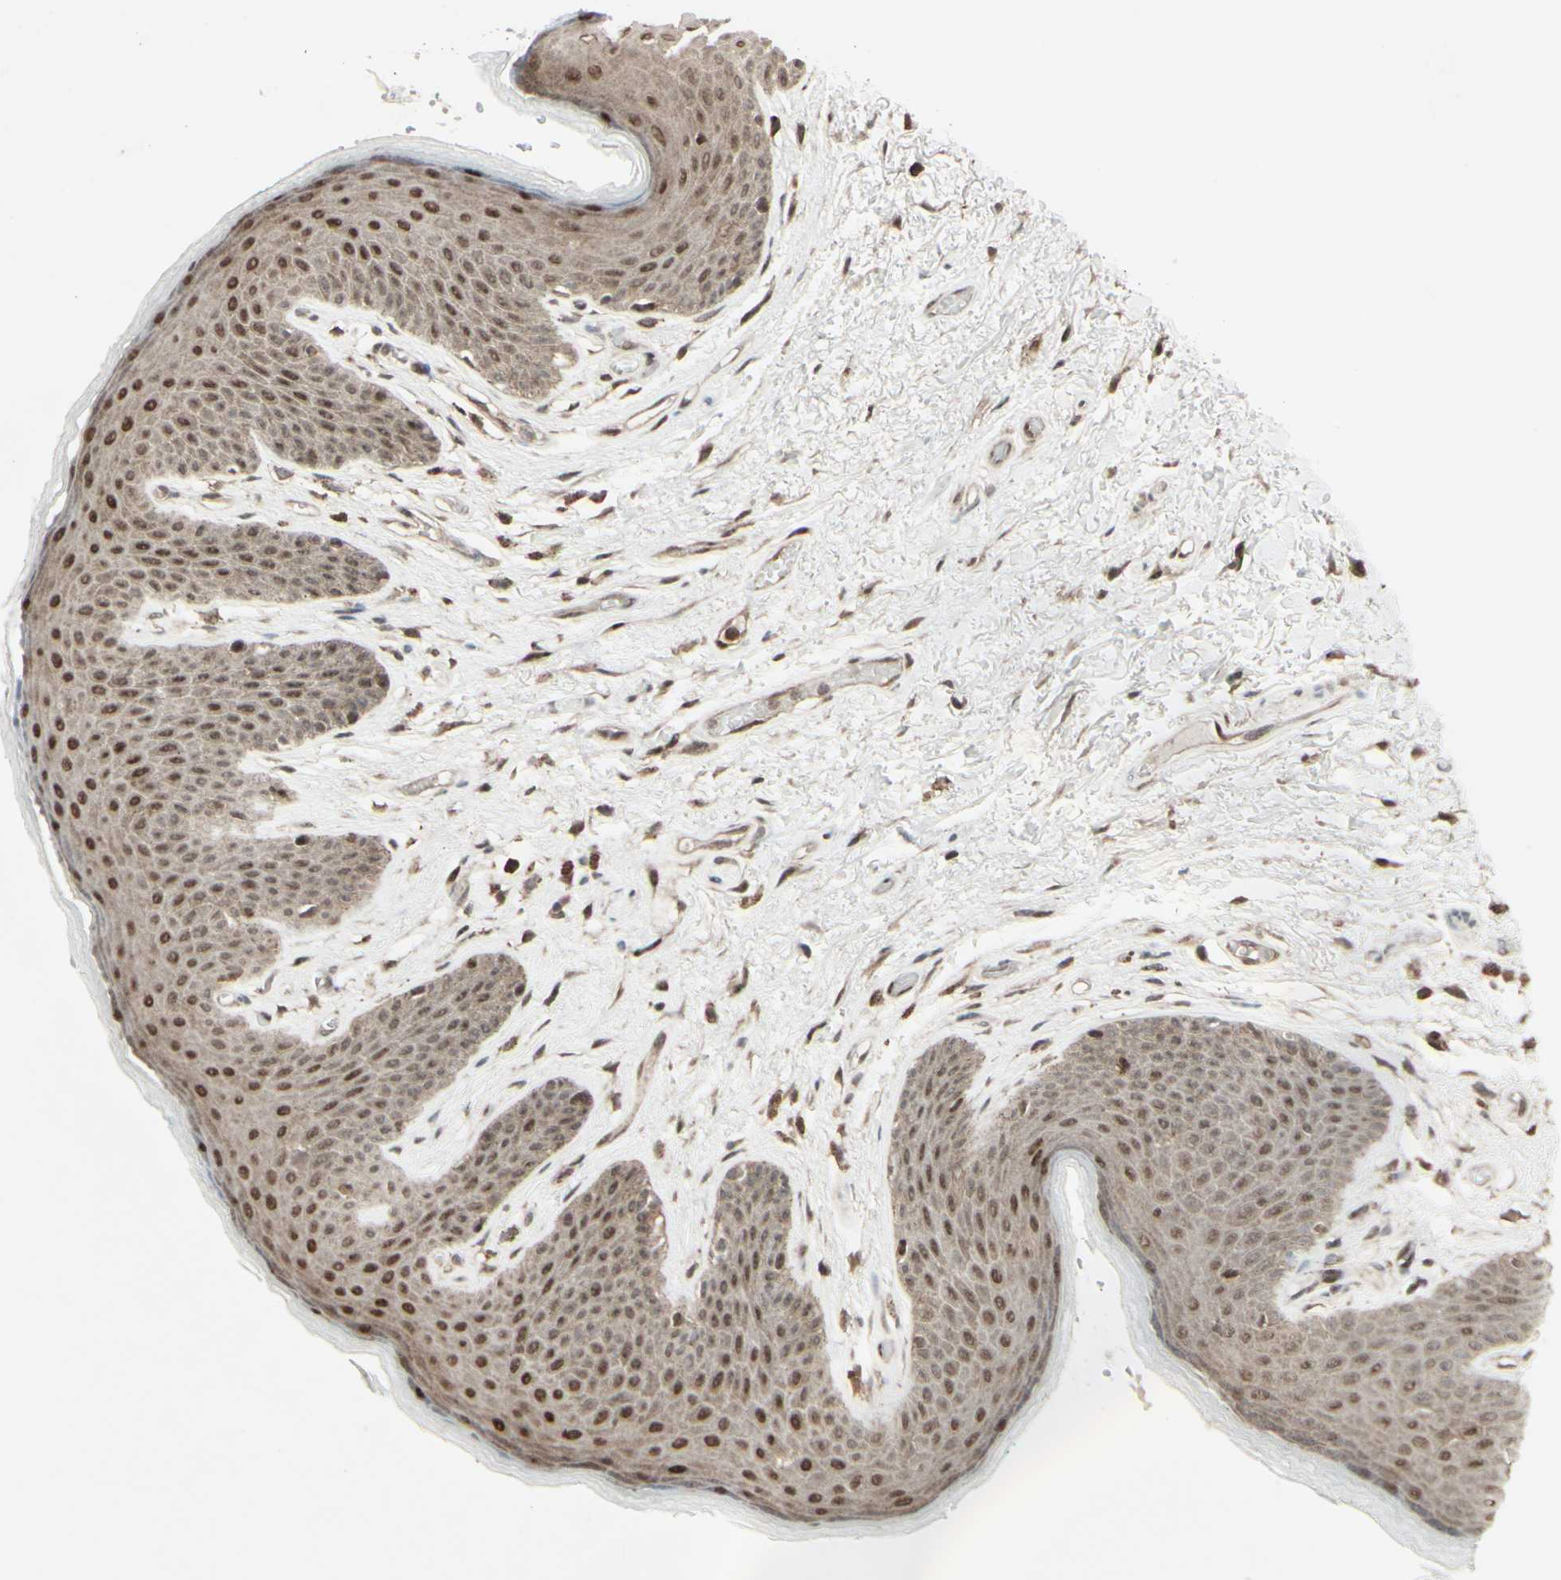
{"staining": {"intensity": "moderate", "quantity": "25%-75%", "location": "nuclear"}, "tissue": "skin", "cell_type": "Epidermal cells", "image_type": "normal", "snomed": [{"axis": "morphology", "description": "Normal tissue, NOS"}, {"axis": "topography", "description": "Anal"}], "caption": "Protein staining of unremarkable skin exhibits moderate nuclear staining in about 25%-75% of epidermal cells.", "gene": "CD33", "patient": {"sex": "male", "age": 74}}